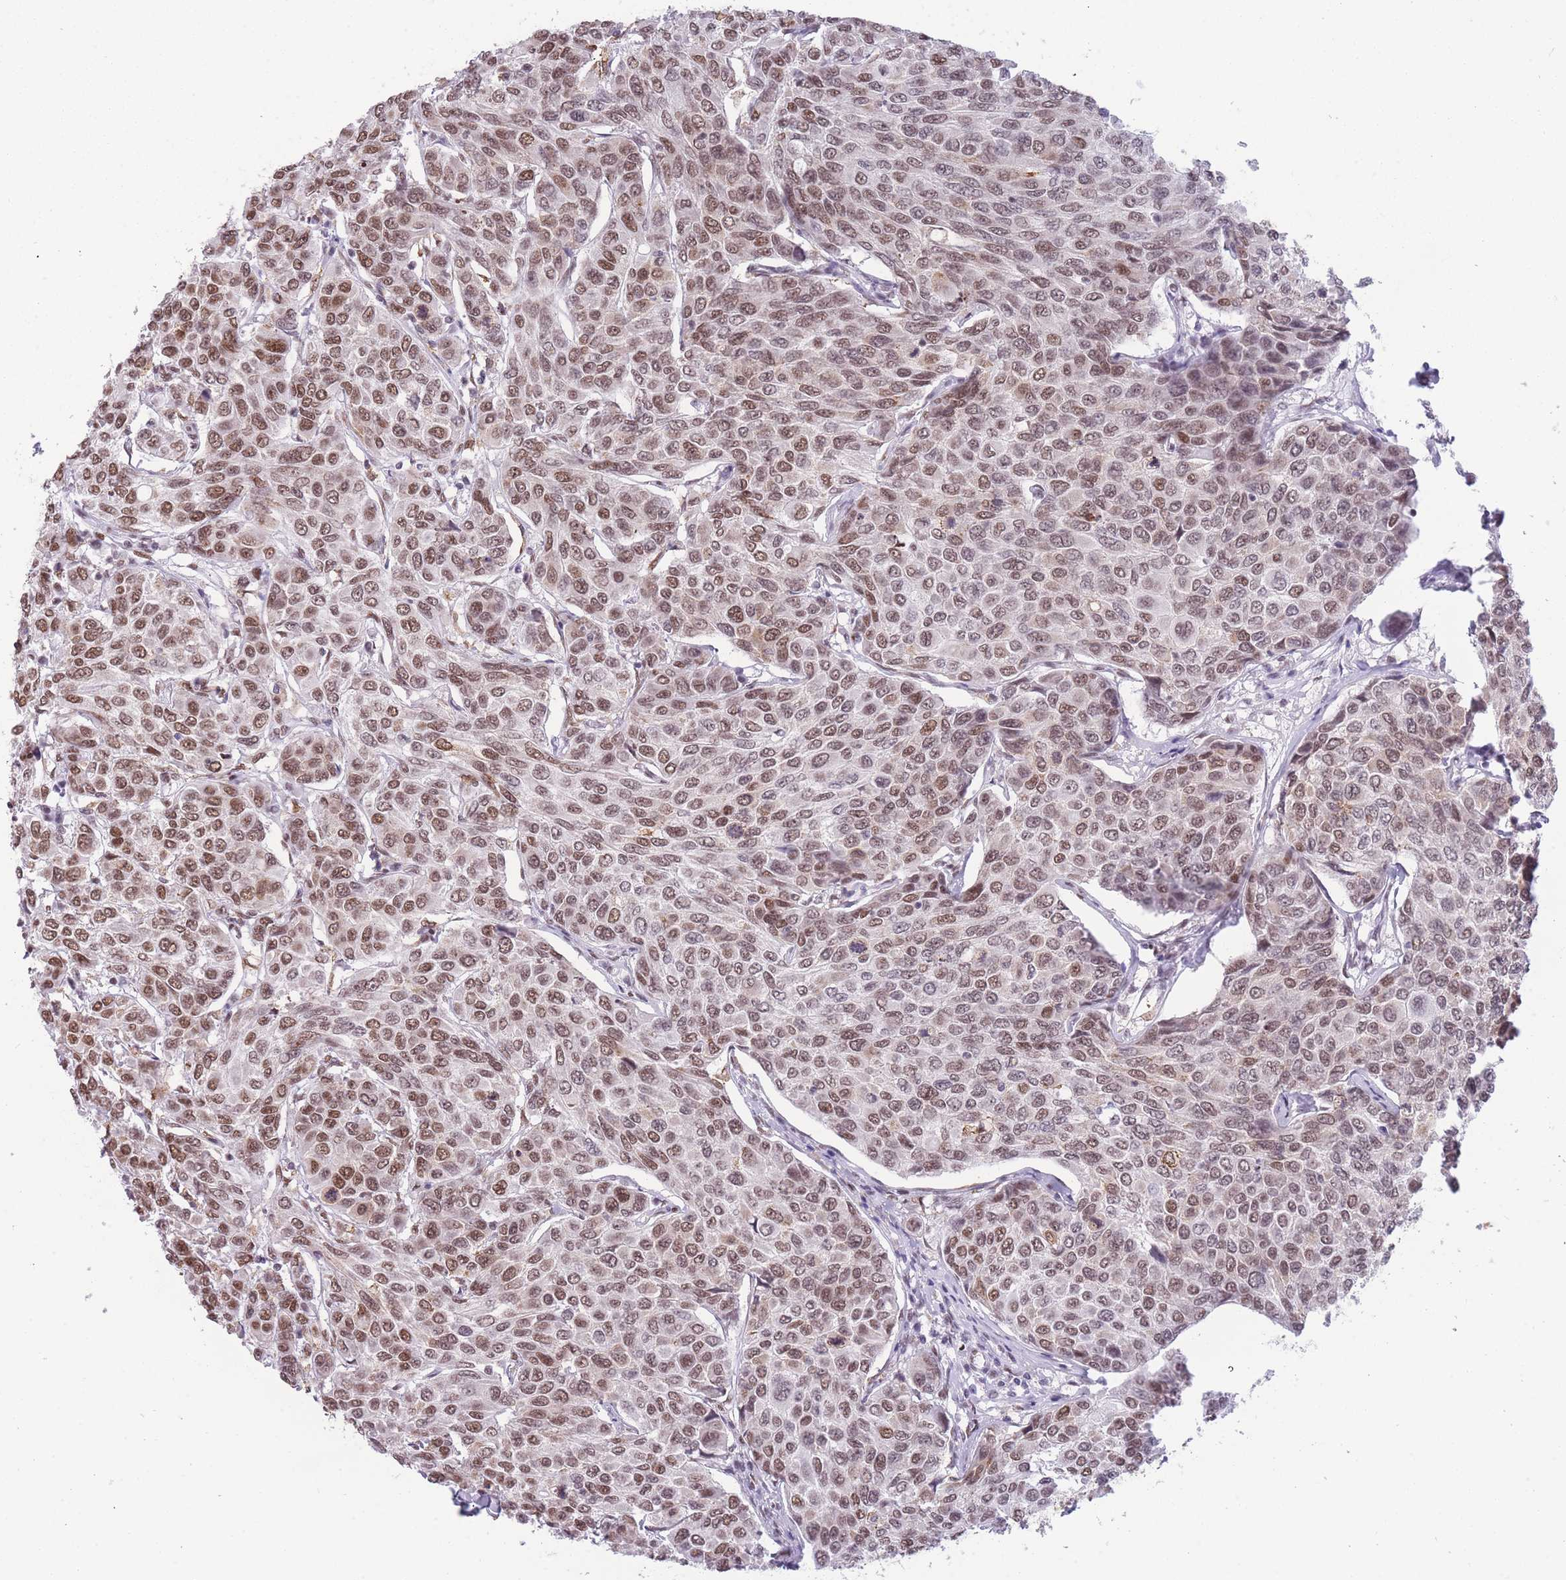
{"staining": {"intensity": "moderate", "quantity": ">75%", "location": "nuclear"}, "tissue": "breast cancer", "cell_type": "Tumor cells", "image_type": "cancer", "snomed": [{"axis": "morphology", "description": "Duct carcinoma"}, {"axis": "topography", "description": "Breast"}], "caption": "Moderate nuclear positivity for a protein is present in approximately >75% of tumor cells of invasive ductal carcinoma (breast) using IHC.", "gene": "HNRNPUL1", "patient": {"sex": "female", "age": 55}}